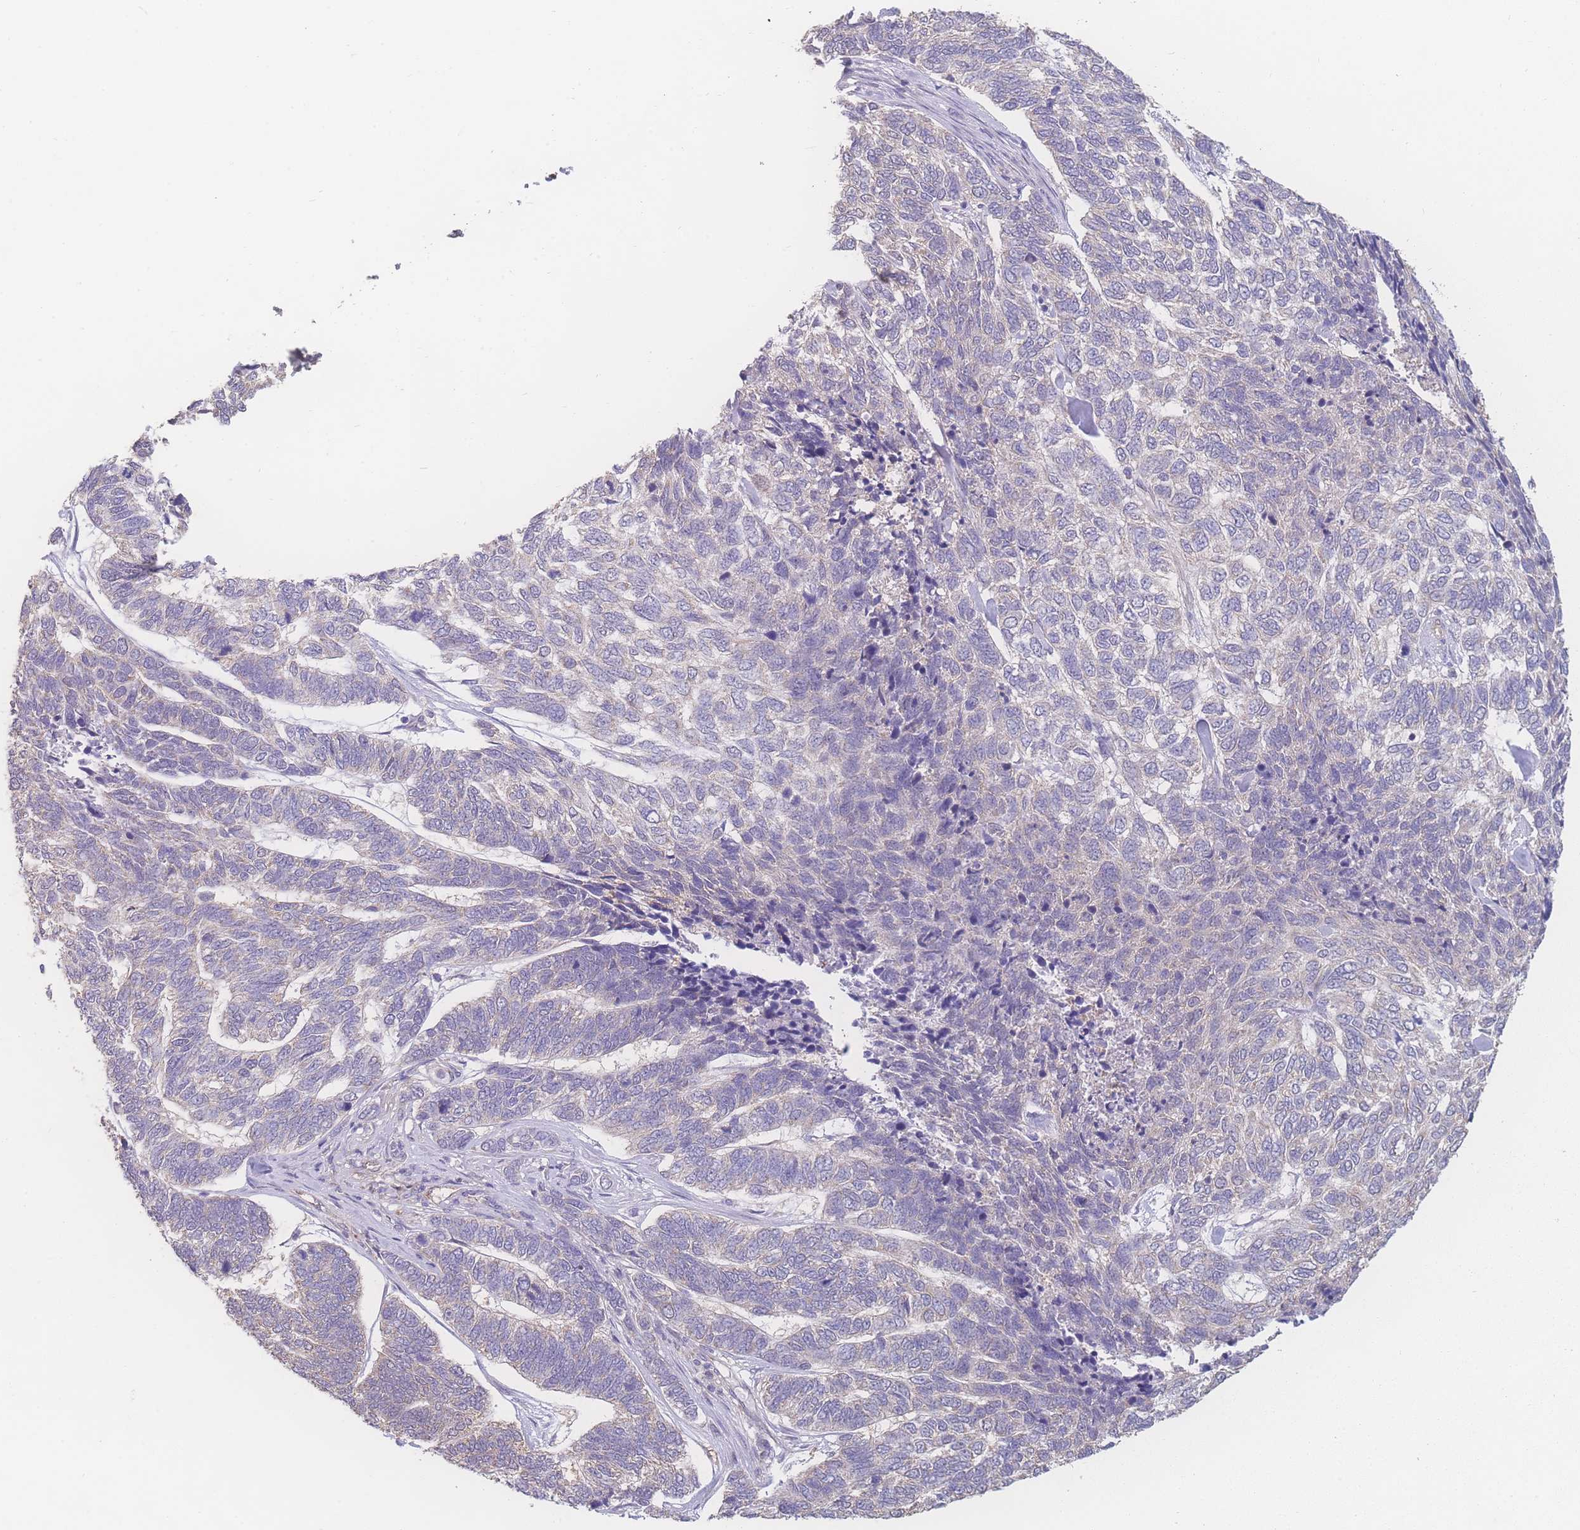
{"staining": {"intensity": "negative", "quantity": "none", "location": "none"}, "tissue": "skin cancer", "cell_type": "Tumor cells", "image_type": "cancer", "snomed": [{"axis": "morphology", "description": "Basal cell carcinoma"}, {"axis": "topography", "description": "Skin"}], "caption": "Protein analysis of skin basal cell carcinoma reveals no significant staining in tumor cells.", "gene": "GIPR", "patient": {"sex": "female", "age": 65}}